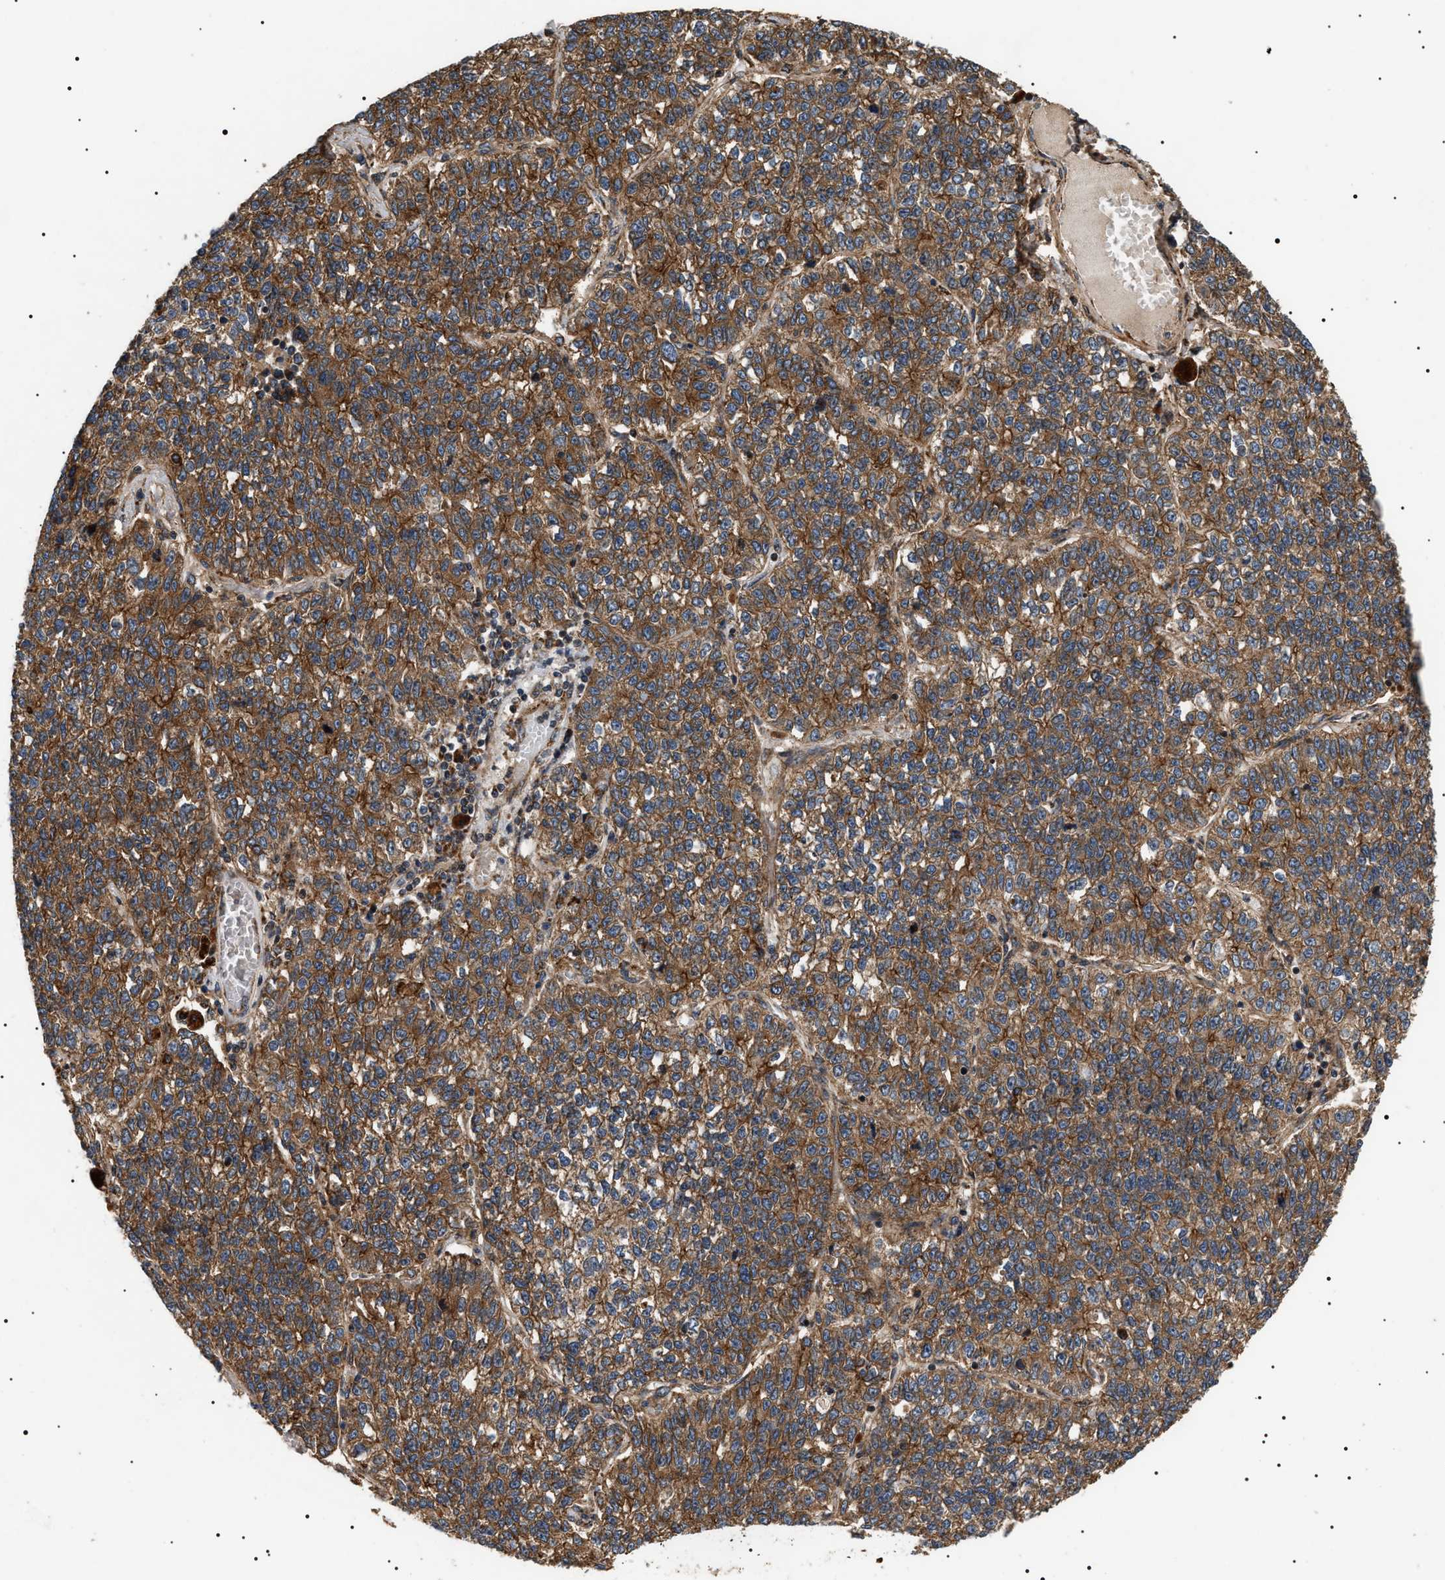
{"staining": {"intensity": "moderate", "quantity": ">75%", "location": "cytoplasmic/membranous"}, "tissue": "lung cancer", "cell_type": "Tumor cells", "image_type": "cancer", "snomed": [{"axis": "morphology", "description": "Adenocarcinoma, NOS"}, {"axis": "topography", "description": "Lung"}], "caption": "A micrograph showing moderate cytoplasmic/membranous positivity in approximately >75% of tumor cells in lung cancer, as visualized by brown immunohistochemical staining.", "gene": "ZBTB26", "patient": {"sex": "male", "age": 49}}